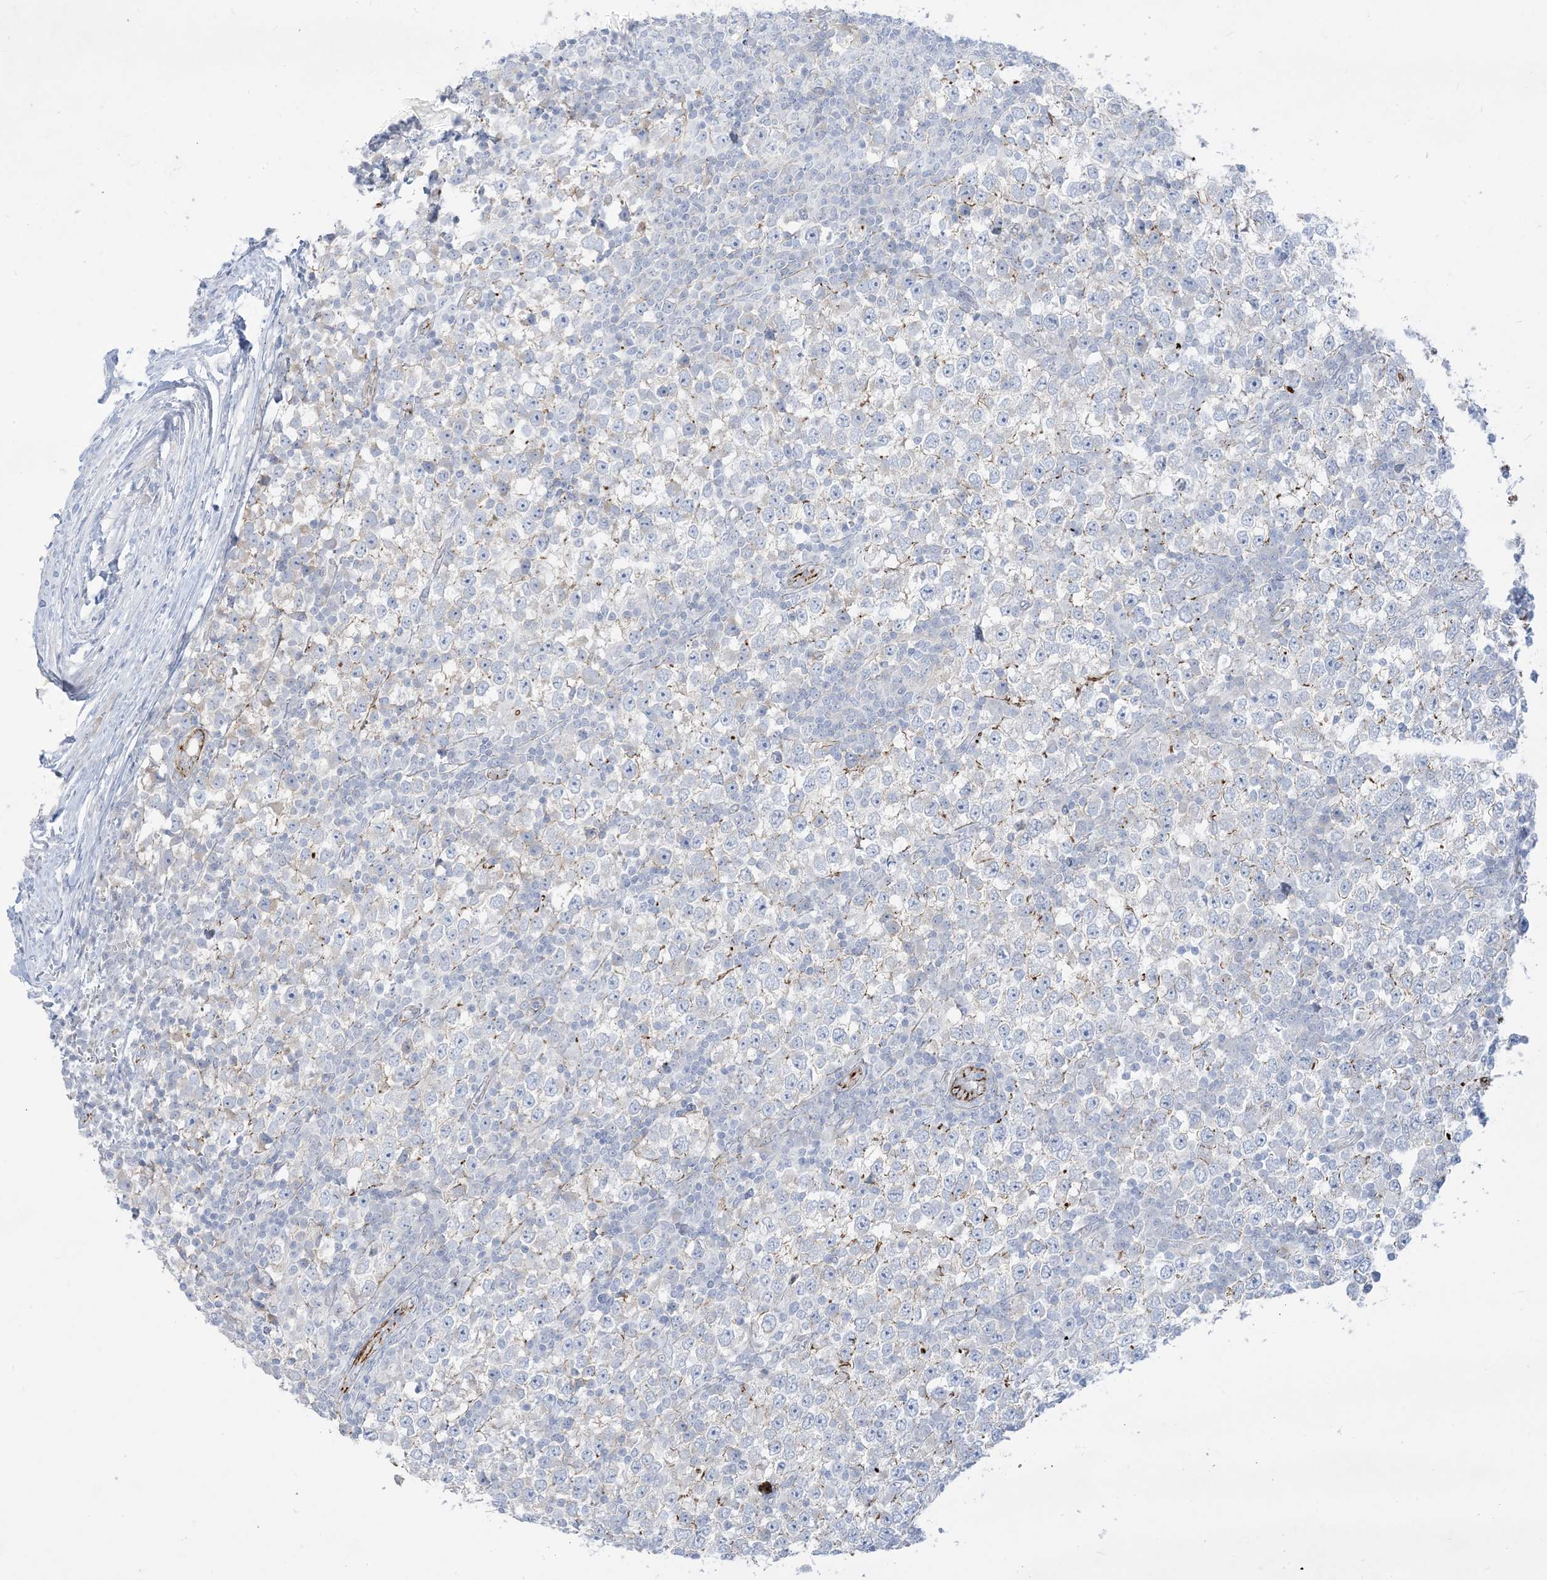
{"staining": {"intensity": "negative", "quantity": "none", "location": "none"}, "tissue": "testis cancer", "cell_type": "Tumor cells", "image_type": "cancer", "snomed": [{"axis": "morphology", "description": "Seminoma, NOS"}, {"axis": "topography", "description": "Testis"}], "caption": "Tumor cells are negative for protein expression in human testis cancer.", "gene": "B3GNT7", "patient": {"sex": "male", "age": 65}}